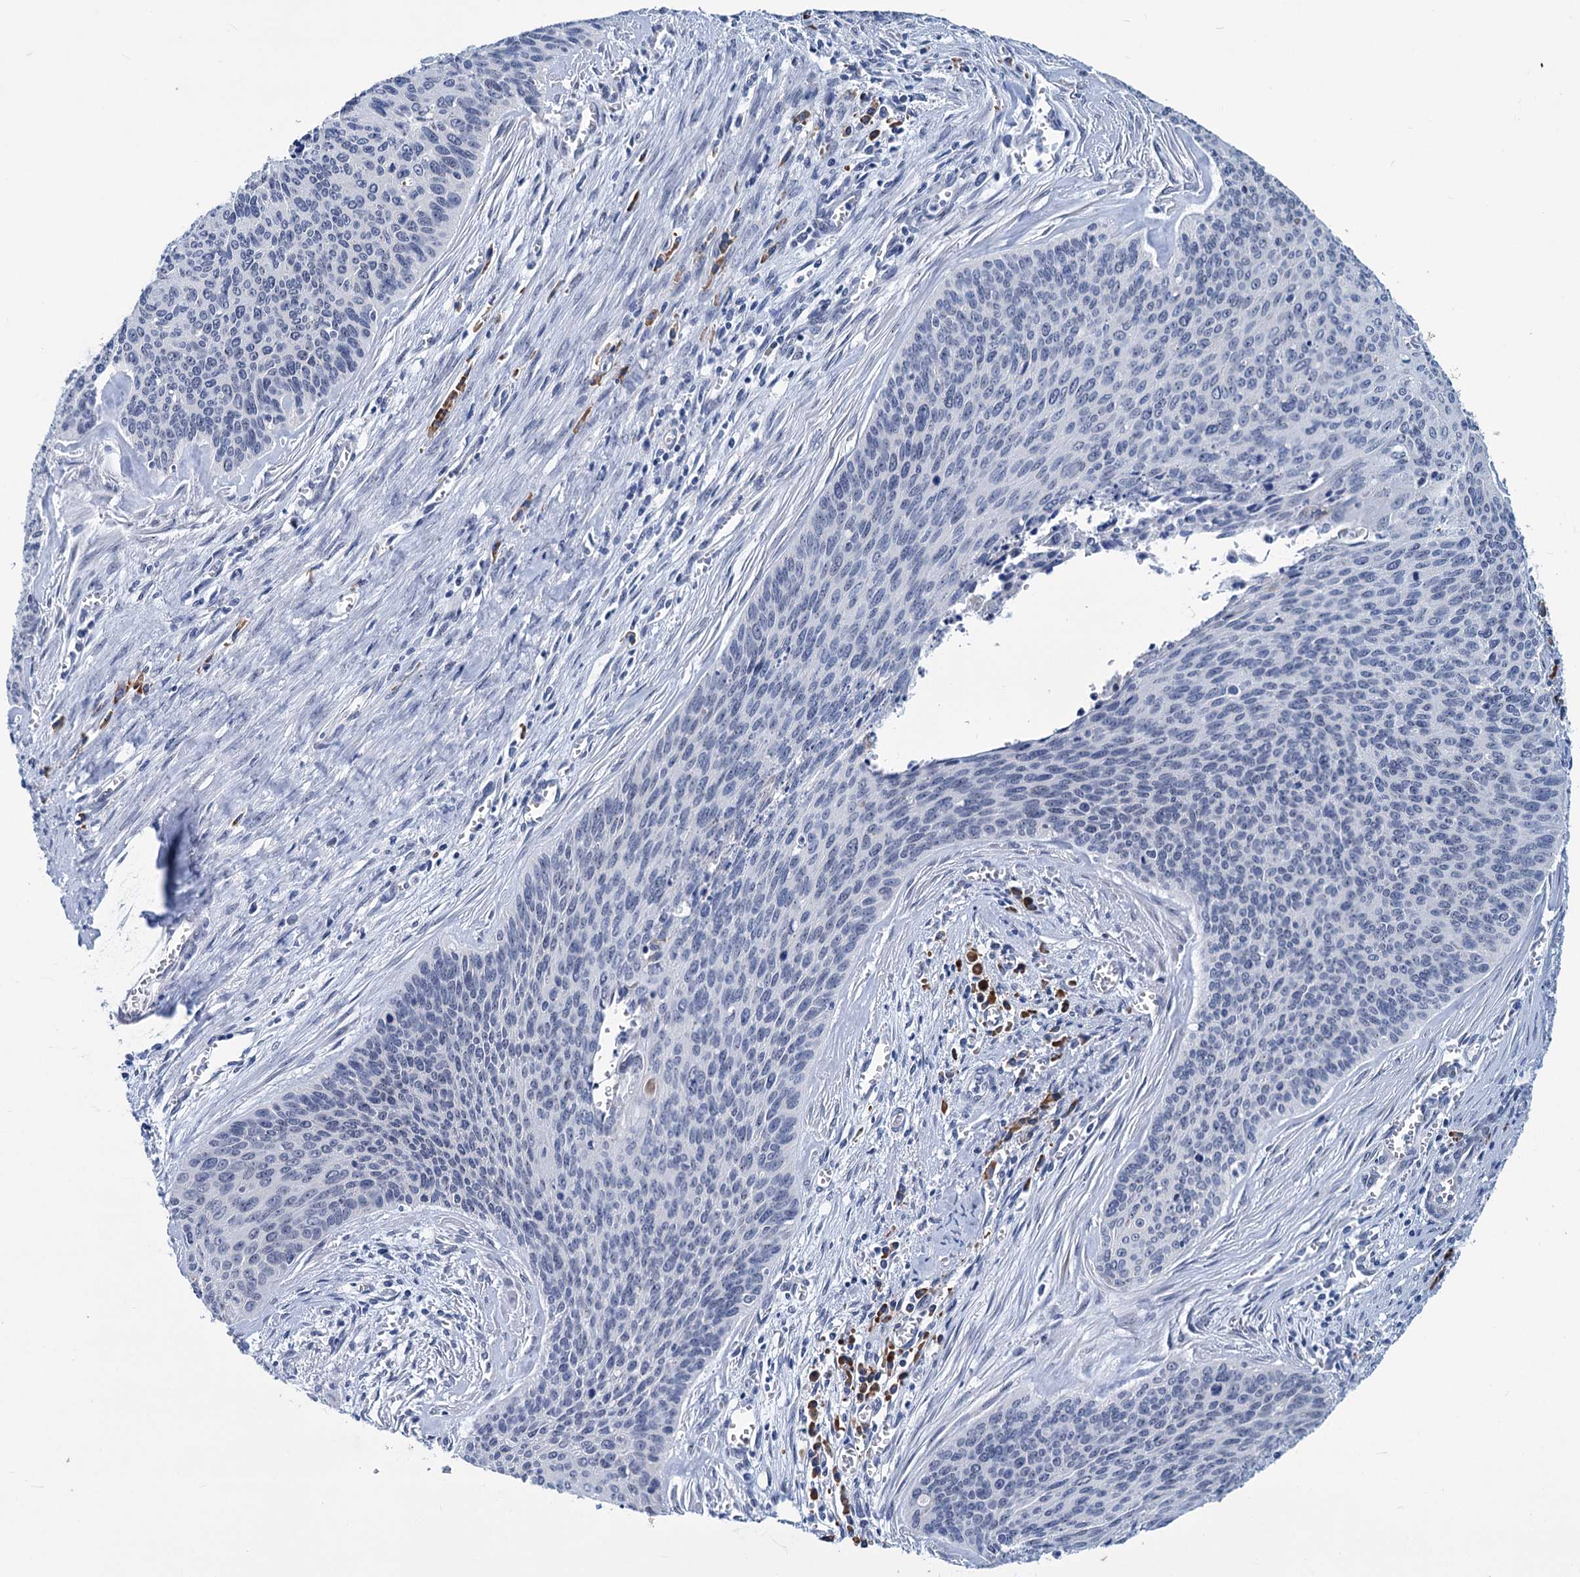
{"staining": {"intensity": "negative", "quantity": "none", "location": "none"}, "tissue": "cervical cancer", "cell_type": "Tumor cells", "image_type": "cancer", "snomed": [{"axis": "morphology", "description": "Squamous cell carcinoma, NOS"}, {"axis": "topography", "description": "Cervix"}], "caption": "A high-resolution micrograph shows immunohistochemistry staining of cervical cancer (squamous cell carcinoma), which reveals no significant expression in tumor cells.", "gene": "NEU3", "patient": {"sex": "female", "age": 55}}